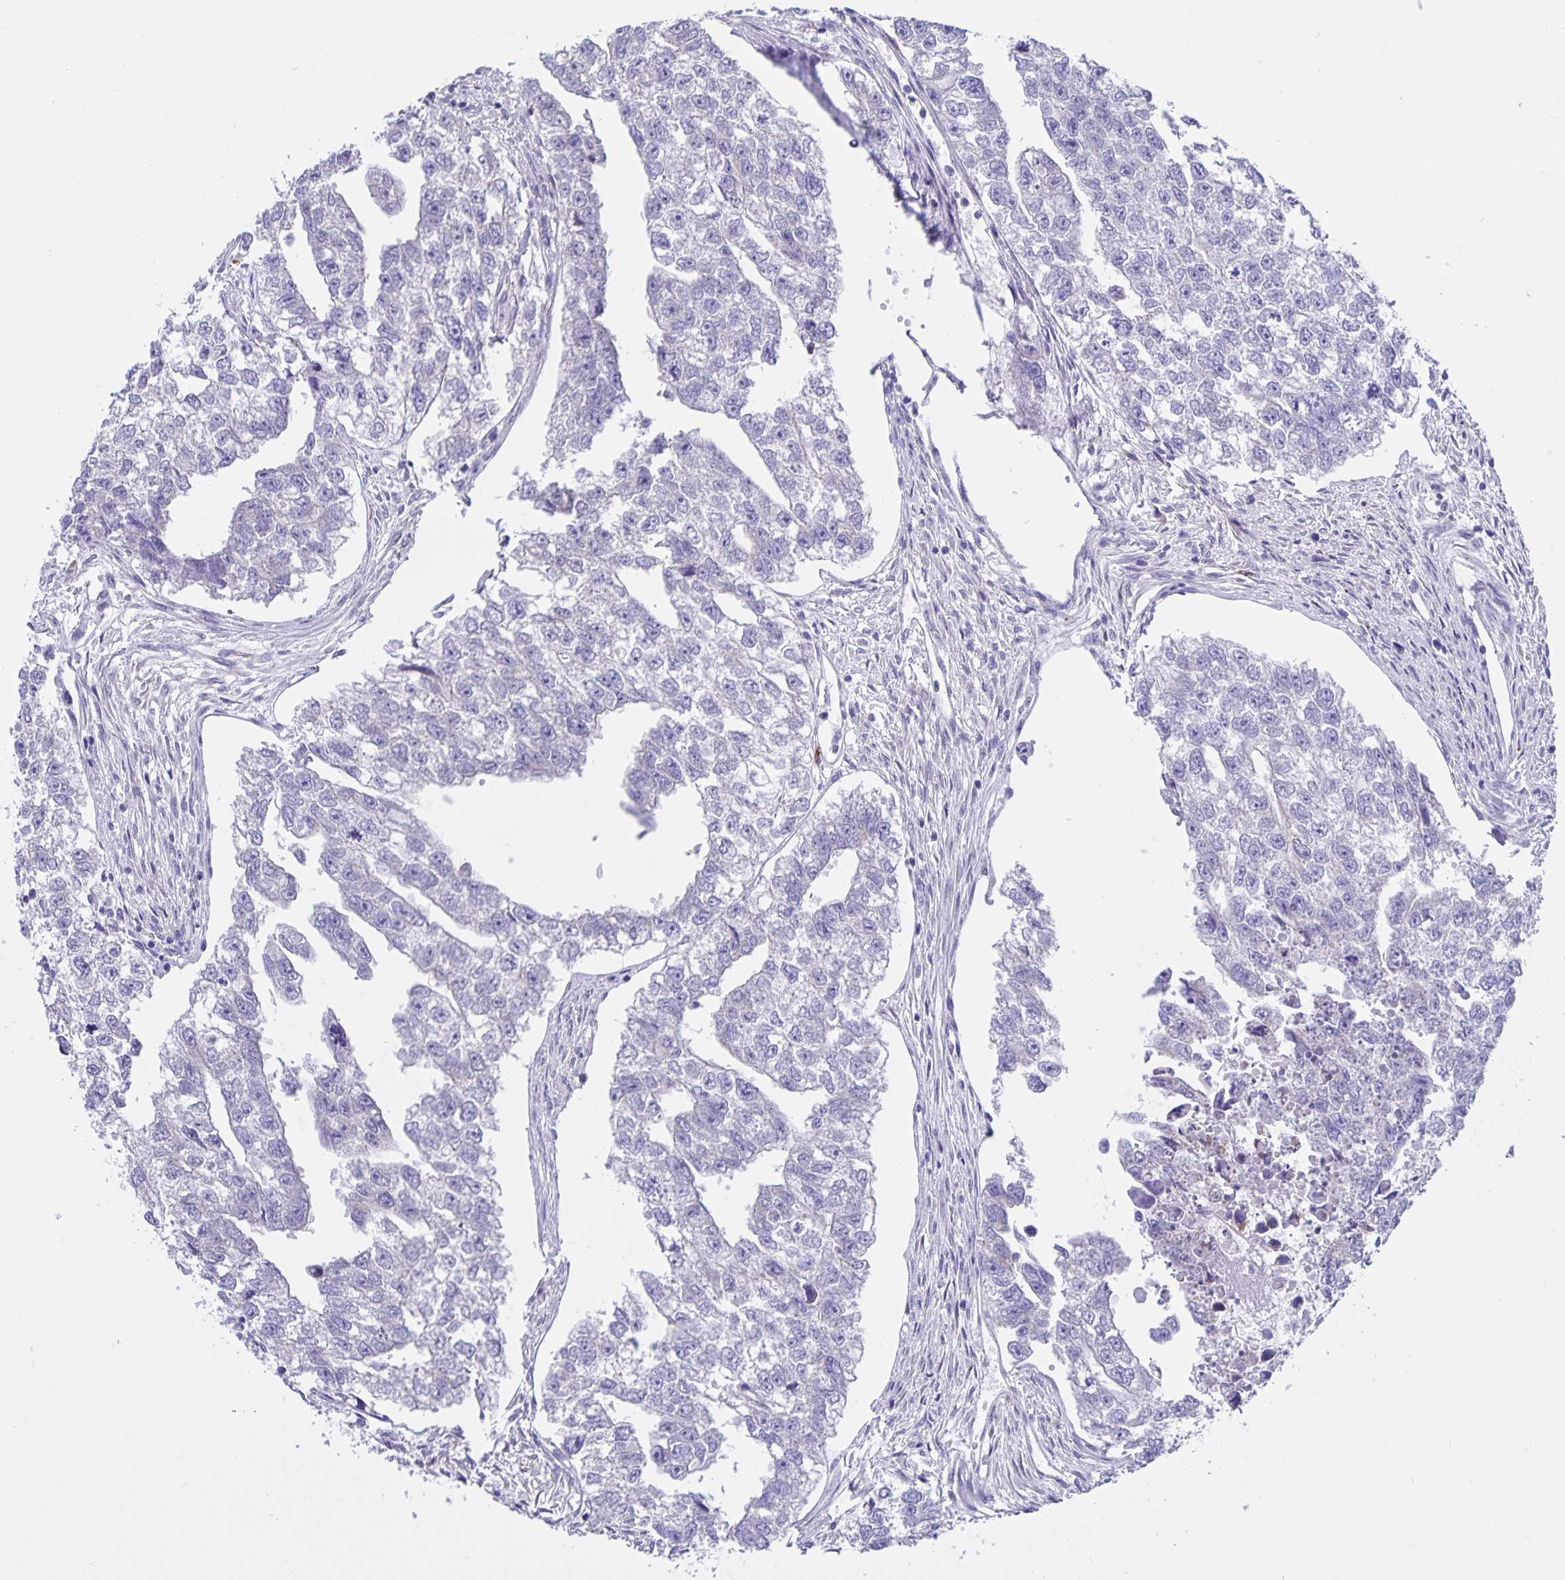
{"staining": {"intensity": "negative", "quantity": "none", "location": "none"}, "tissue": "testis cancer", "cell_type": "Tumor cells", "image_type": "cancer", "snomed": [{"axis": "morphology", "description": "Carcinoma, Embryonal, NOS"}, {"axis": "morphology", "description": "Teratoma, malignant, NOS"}, {"axis": "topography", "description": "Testis"}], "caption": "Embryonal carcinoma (testis) was stained to show a protein in brown. There is no significant positivity in tumor cells.", "gene": "ERMN", "patient": {"sex": "male", "age": 44}}